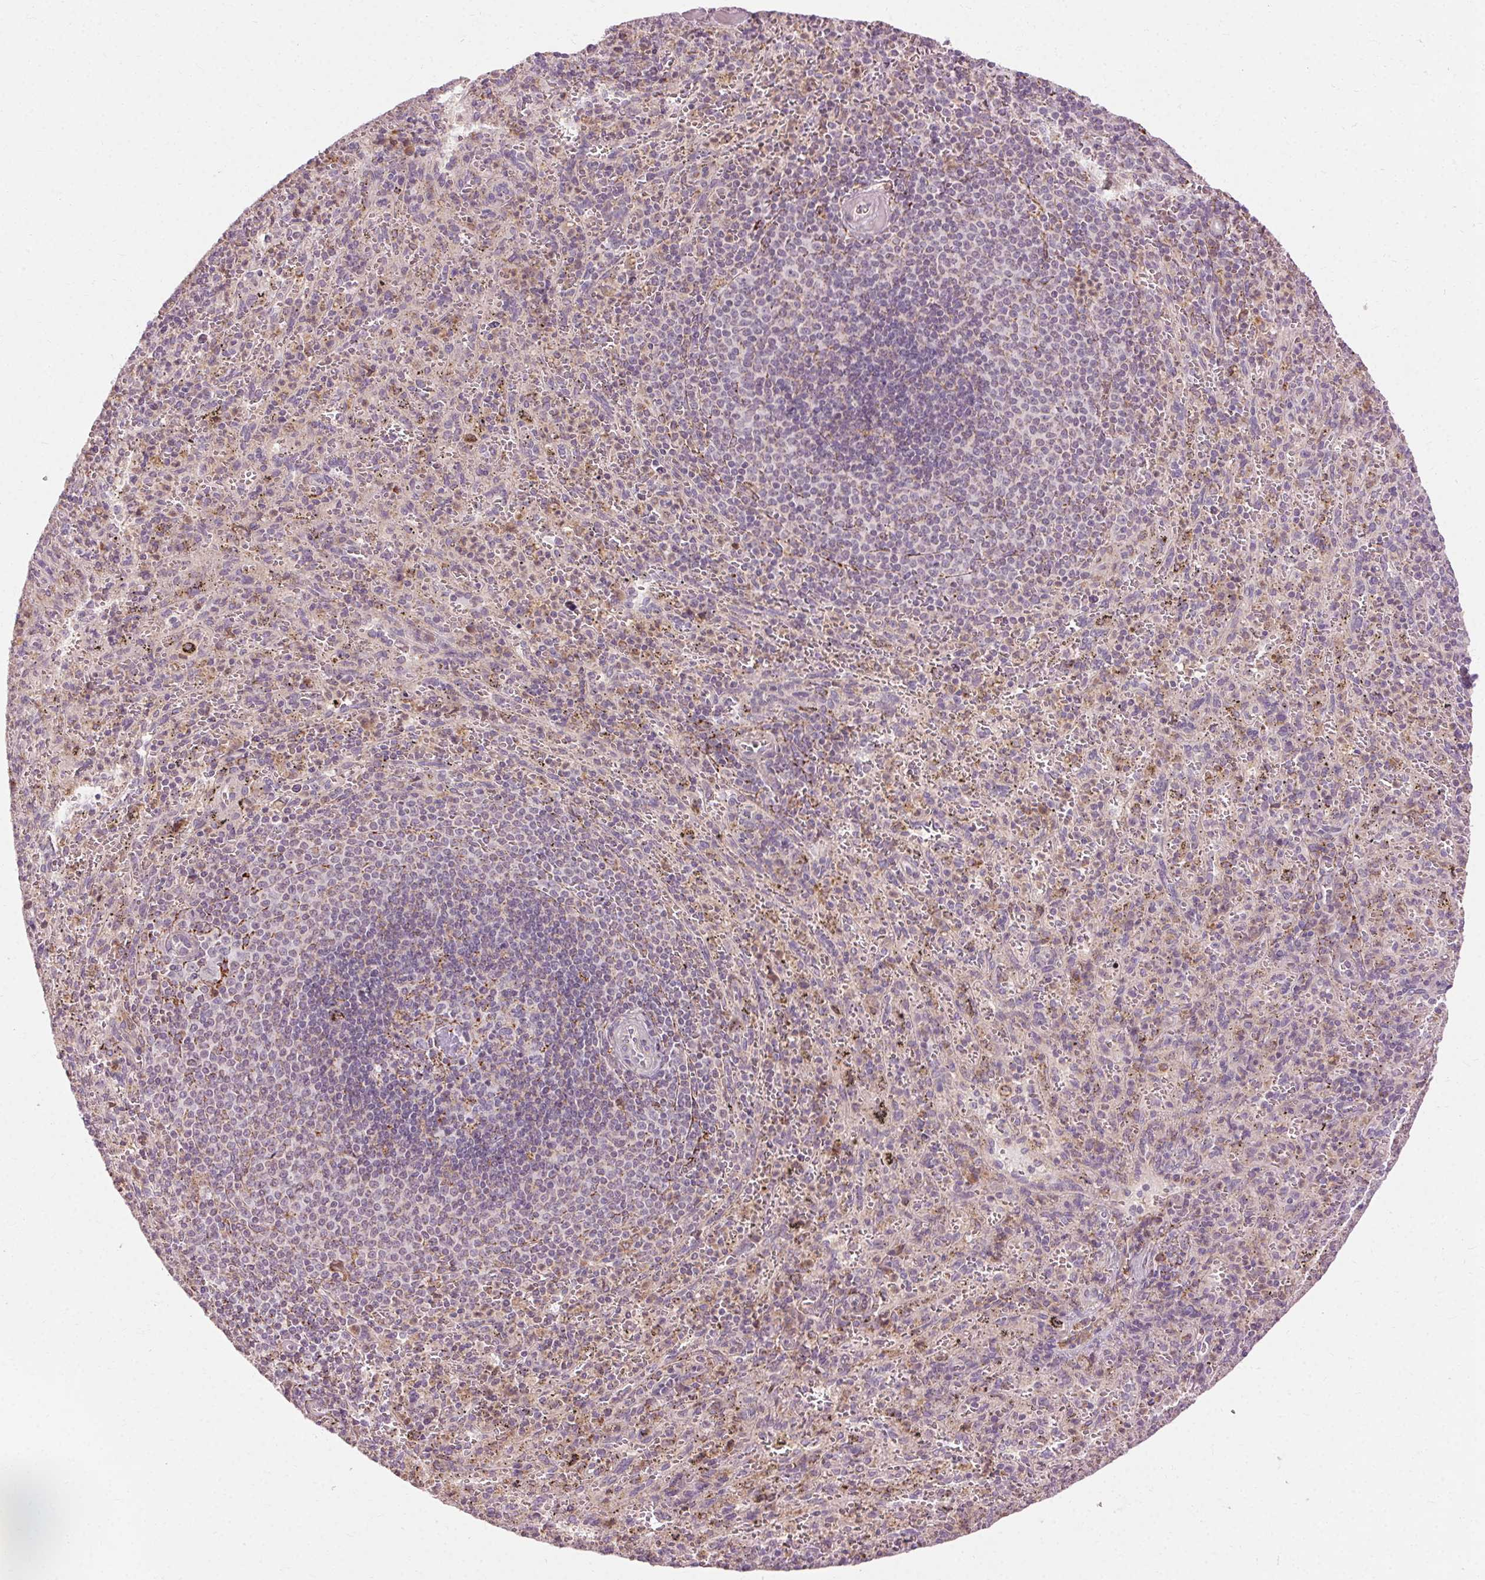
{"staining": {"intensity": "moderate", "quantity": "<25%", "location": "cytoplasmic/membranous"}, "tissue": "spleen", "cell_type": "Cells in red pulp", "image_type": "normal", "snomed": [{"axis": "morphology", "description": "Normal tissue, NOS"}, {"axis": "topography", "description": "Spleen"}], "caption": "Brown immunohistochemical staining in unremarkable human spleen exhibits moderate cytoplasmic/membranous positivity in about <25% of cells in red pulp. The protein of interest is stained brown, and the nuclei are stained in blue (DAB IHC with brightfield microscopy, high magnification).", "gene": "REP15", "patient": {"sex": "male", "age": 57}}